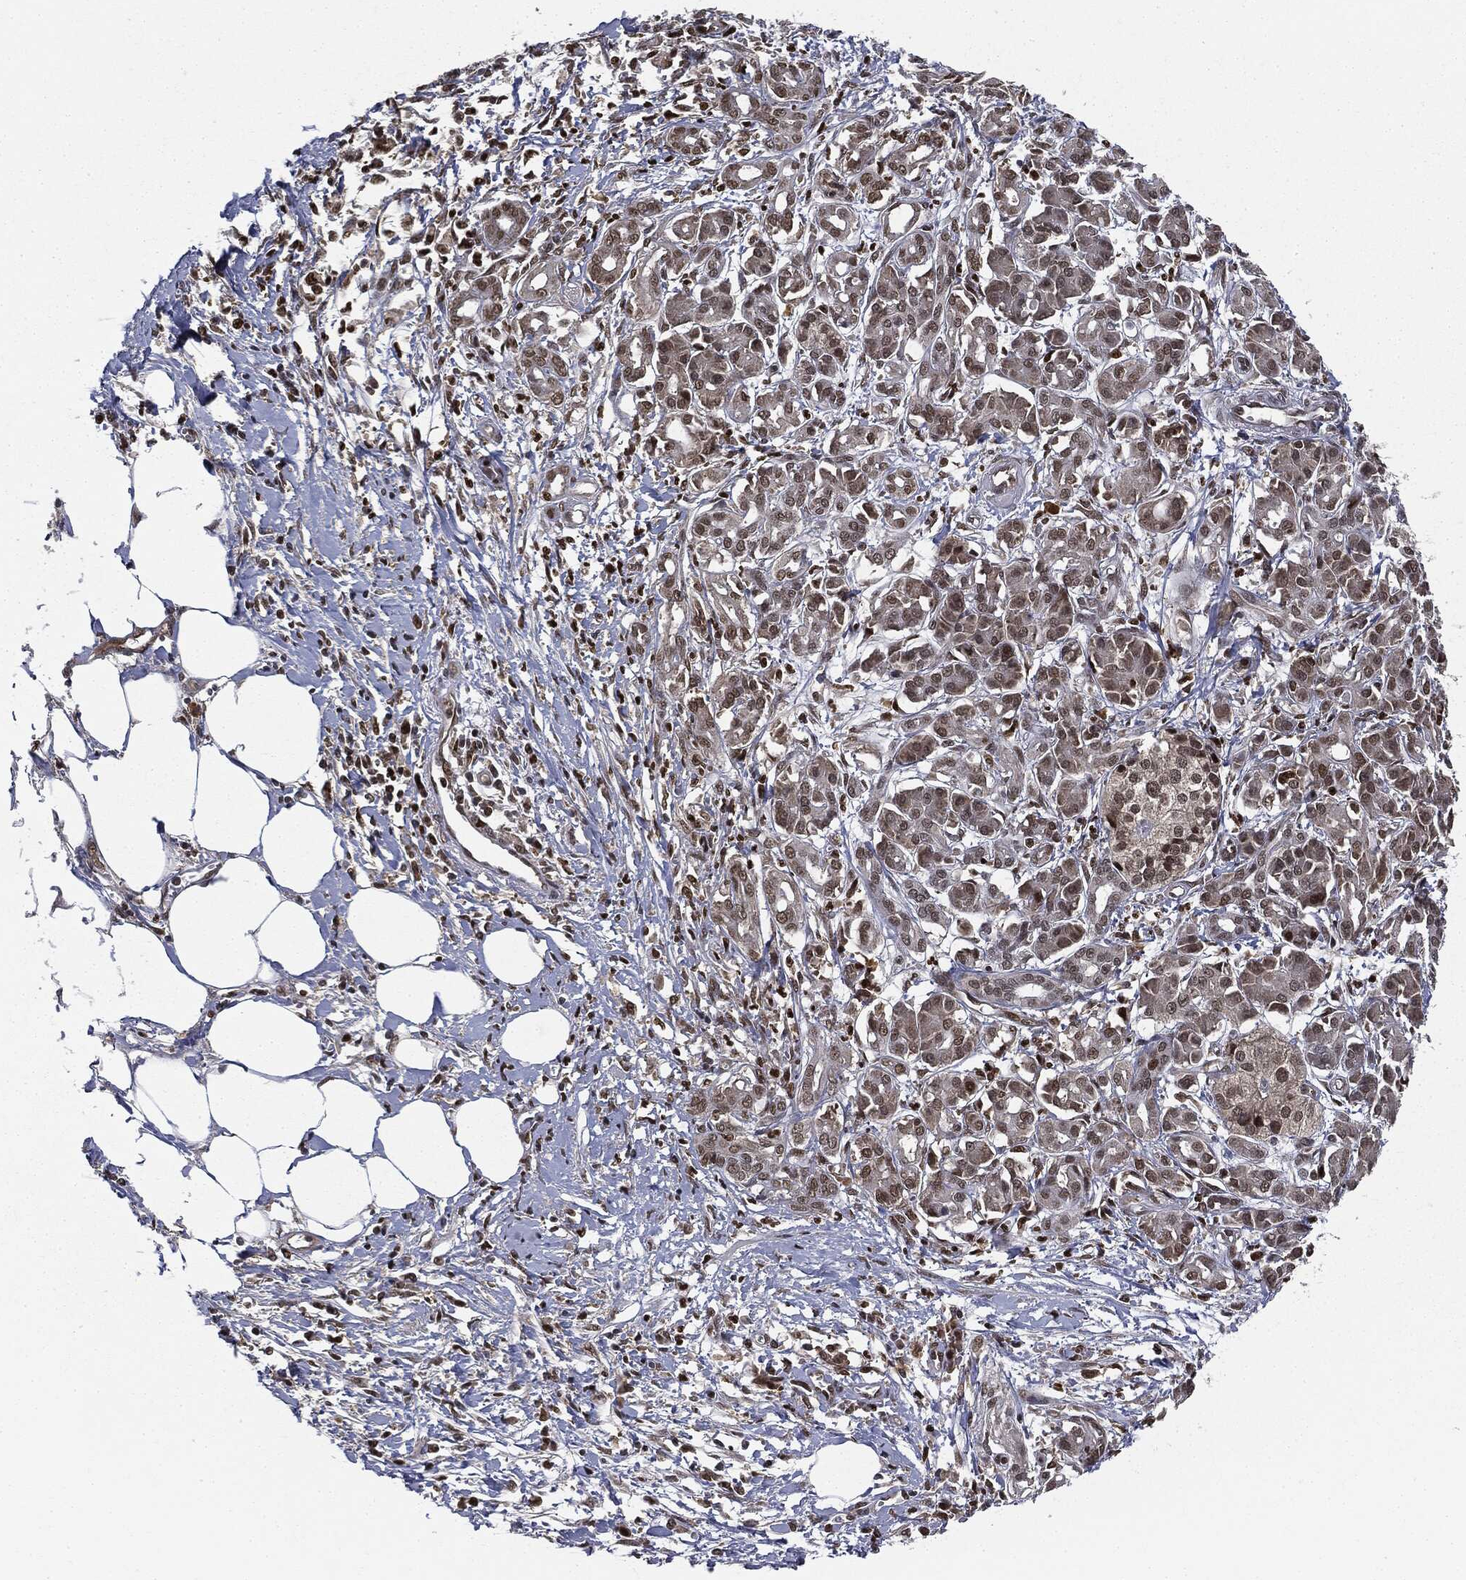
{"staining": {"intensity": "weak", "quantity": "25%-75%", "location": "cytoplasmic/membranous,nuclear"}, "tissue": "pancreatic cancer", "cell_type": "Tumor cells", "image_type": "cancer", "snomed": [{"axis": "morphology", "description": "Adenocarcinoma, NOS"}, {"axis": "topography", "description": "Pancreas"}], "caption": "Pancreatic cancer (adenocarcinoma) stained with a protein marker reveals weak staining in tumor cells.", "gene": "TBC1D22A", "patient": {"sex": "male", "age": 72}}